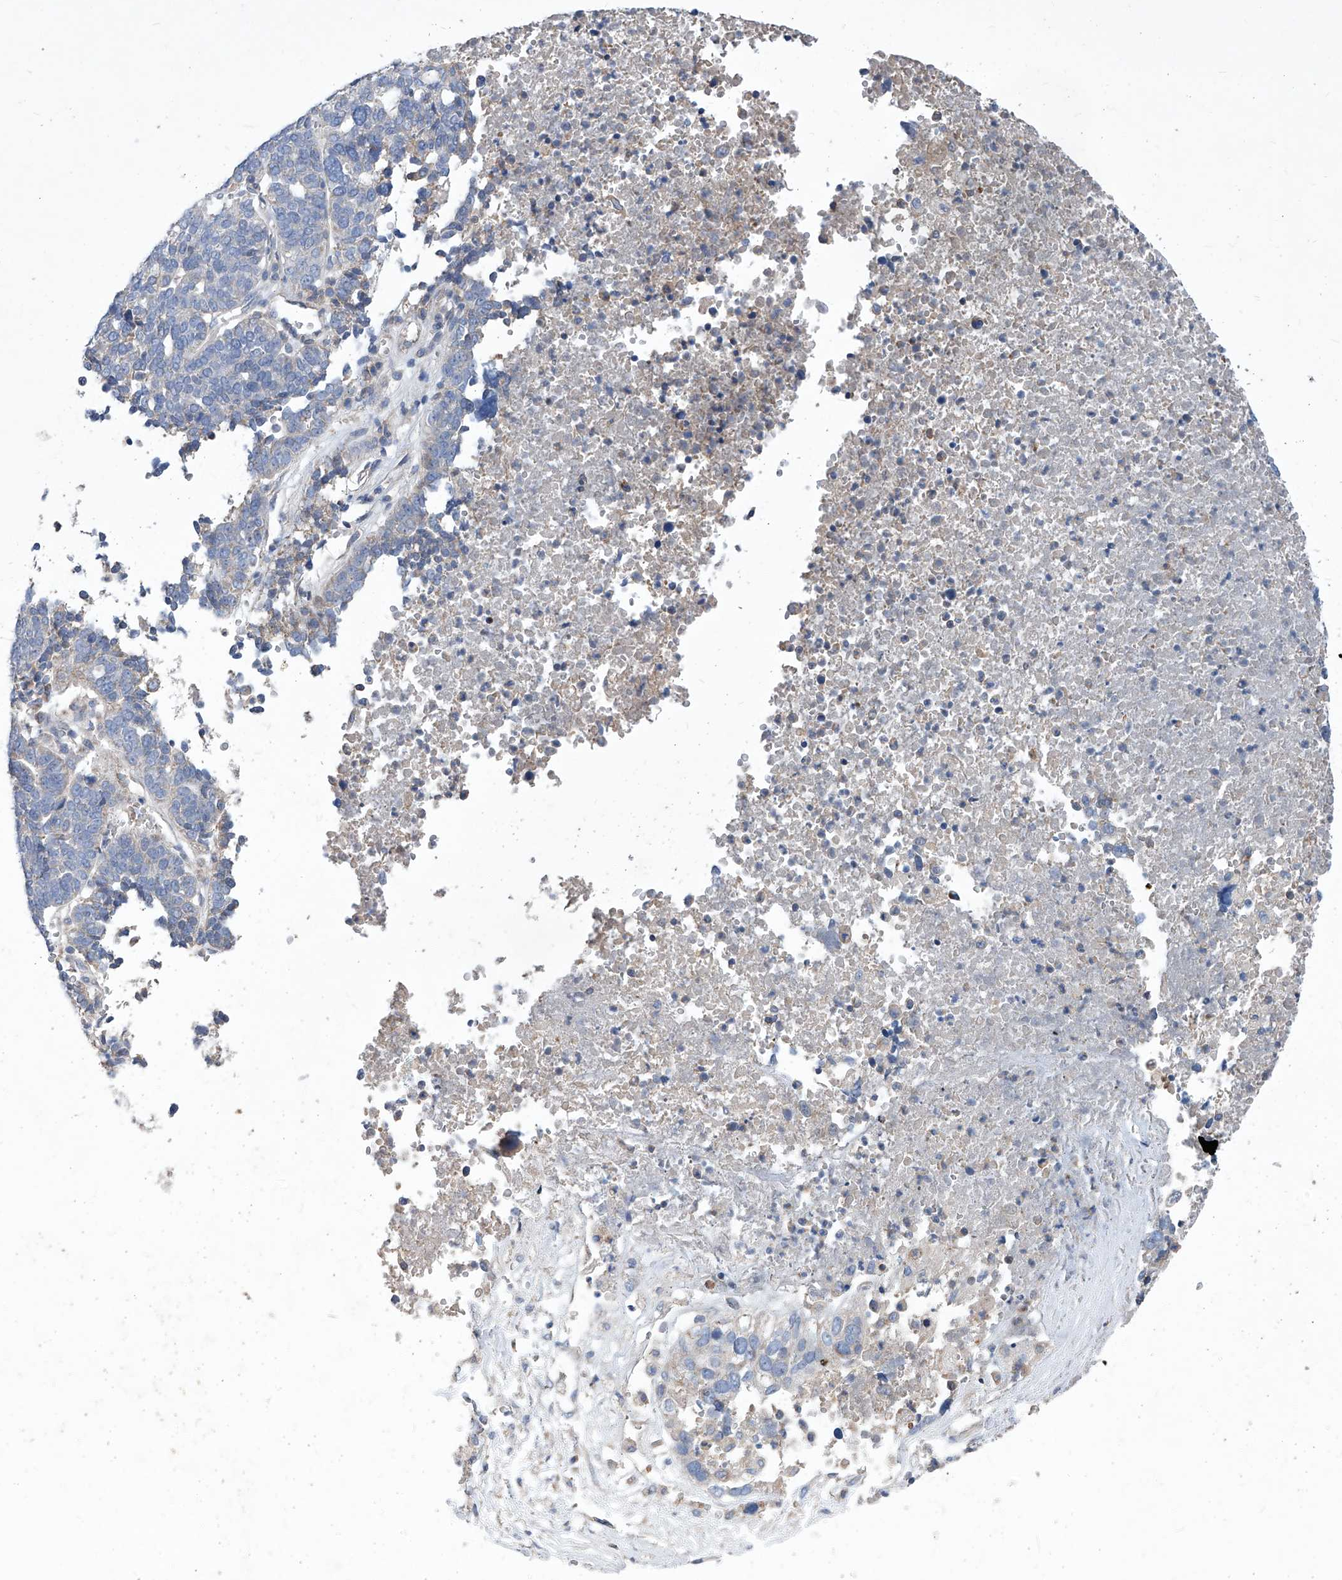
{"staining": {"intensity": "negative", "quantity": "none", "location": "none"}, "tissue": "ovarian cancer", "cell_type": "Tumor cells", "image_type": "cancer", "snomed": [{"axis": "morphology", "description": "Cystadenocarcinoma, serous, NOS"}, {"axis": "topography", "description": "Ovary"}], "caption": "DAB (3,3'-diaminobenzidine) immunohistochemical staining of ovarian cancer (serous cystadenocarcinoma) demonstrates no significant staining in tumor cells.", "gene": "EPHA8", "patient": {"sex": "female", "age": 59}}